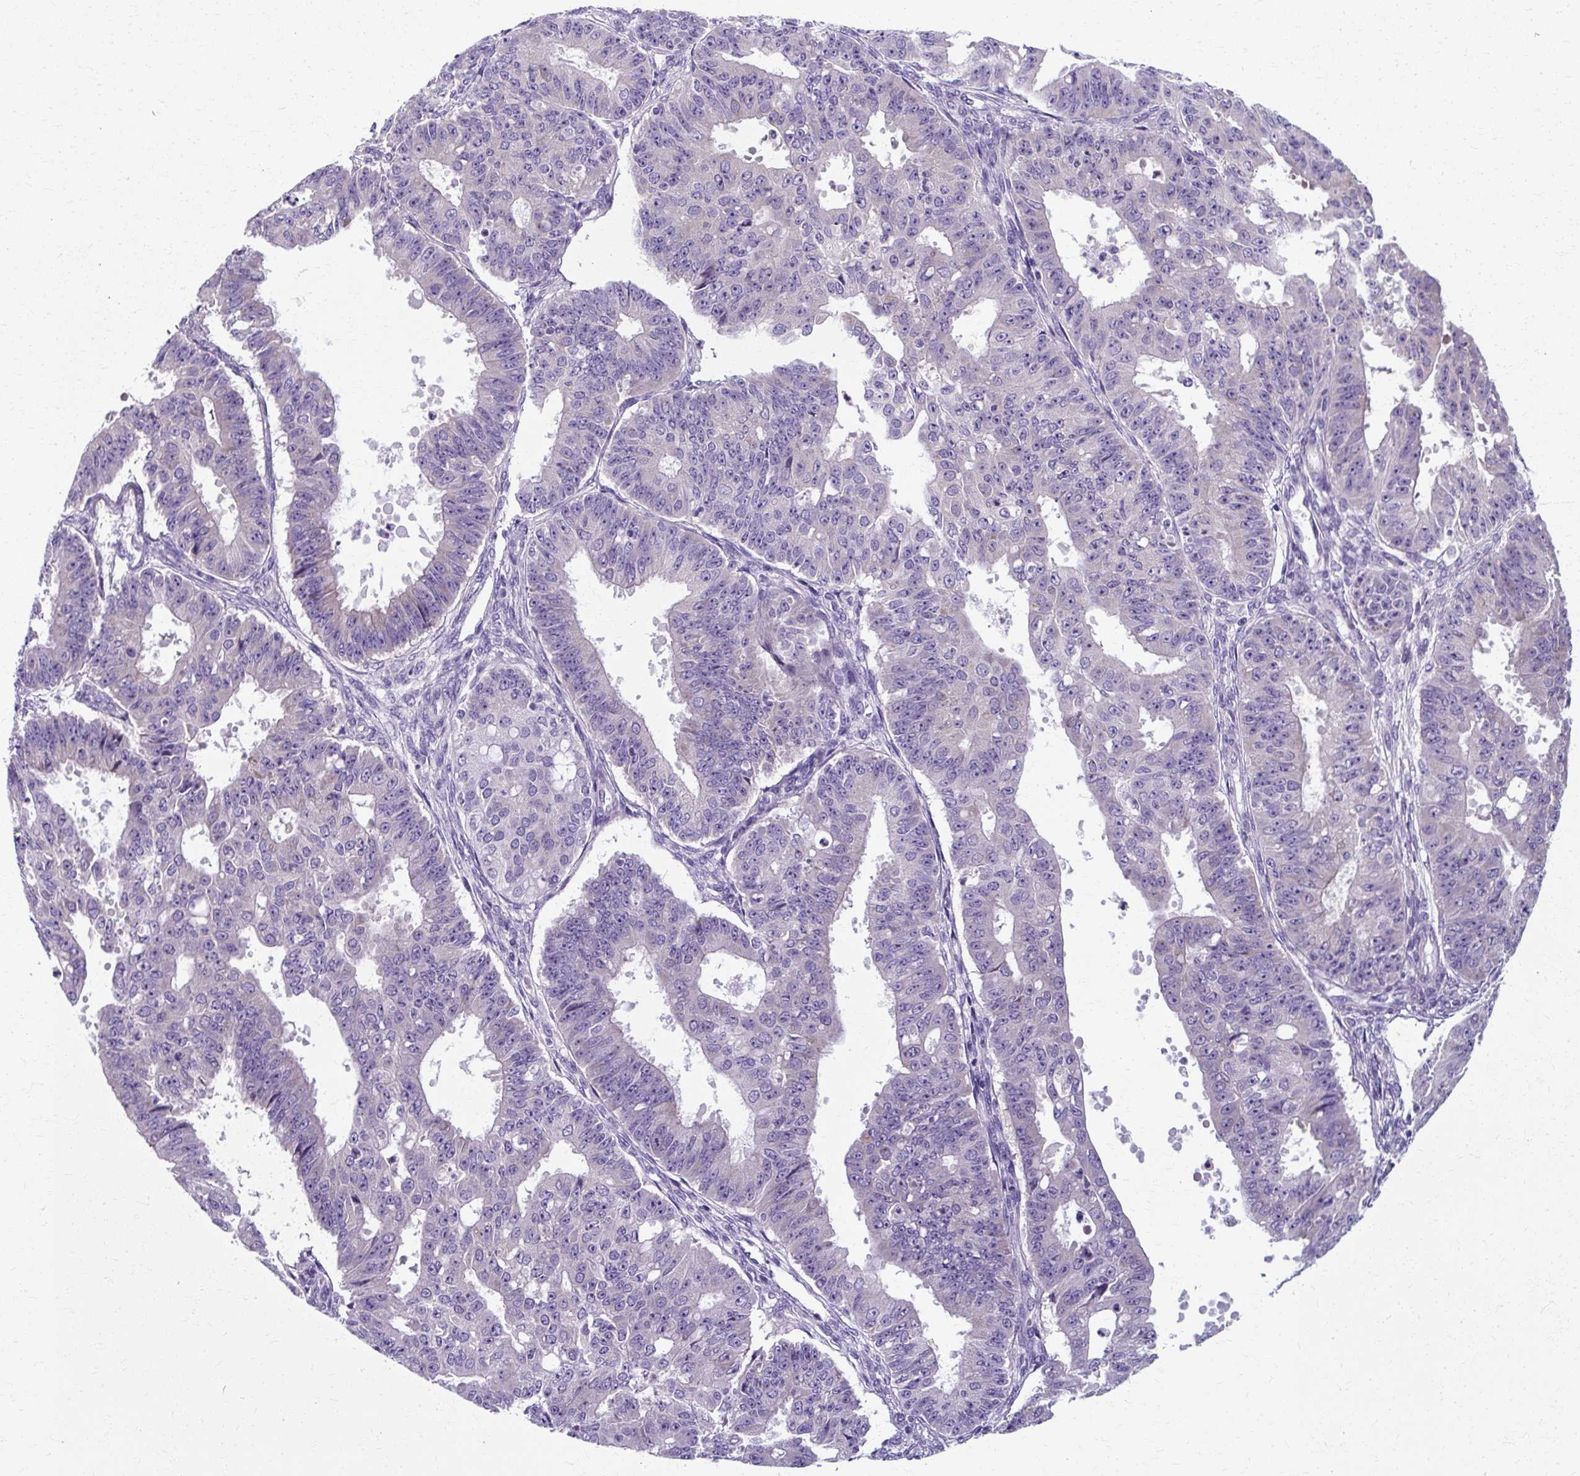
{"staining": {"intensity": "negative", "quantity": "none", "location": "none"}, "tissue": "ovarian cancer", "cell_type": "Tumor cells", "image_type": "cancer", "snomed": [{"axis": "morphology", "description": "Carcinoma, endometroid"}, {"axis": "topography", "description": "Appendix"}, {"axis": "topography", "description": "Ovary"}], "caption": "High magnification brightfield microscopy of endometroid carcinoma (ovarian) stained with DAB (brown) and counterstained with hematoxylin (blue): tumor cells show no significant positivity. (DAB (3,3'-diaminobenzidine) immunohistochemistry (IHC) with hematoxylin counter stain).", "gene": "ZNF555", "patient": {"sex": "female", "age": 42}}